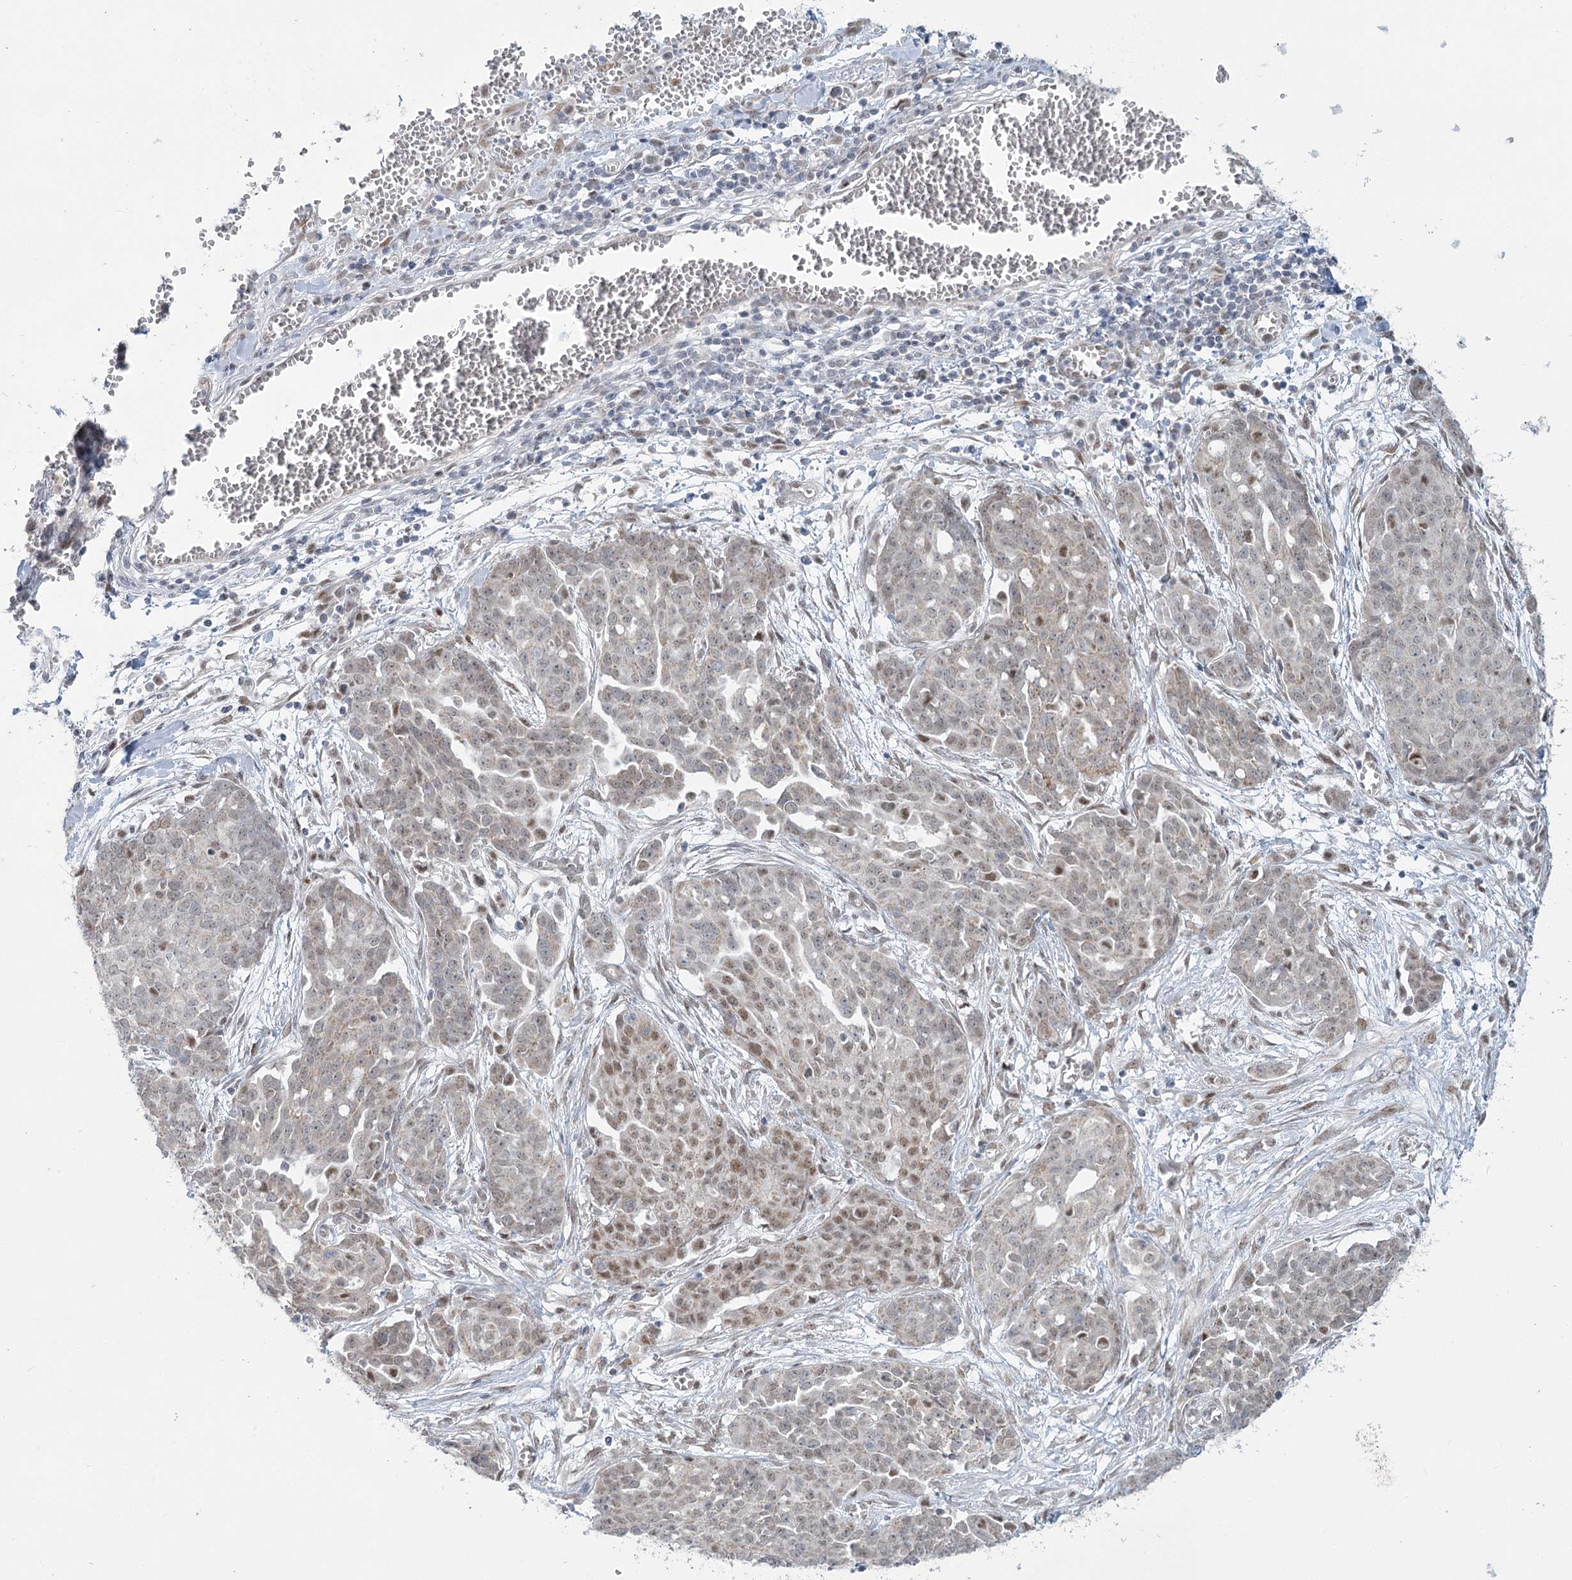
{"staining": {"intensity": "moderate", "quantity": "<25%", "location": "nuclear"}, "tissue": "ovarian cancer", "cell_type": "Tumor cells", "image_type": "cancer", "snomed": [{"axis": "morphology", "description": "Cystadenocarcinoma, serous, NOS"}, {"axis": "topography", "description": "Soft tissue"}, {"axis": "topography", "description": "Ovary"}], "caption": "High-magnification brightfield microscopy of serous cystadenocarcinoma (ovarian) stained with DAB (brown) and counterstained with hematoxylin (blue). tumor cells exhibit moderate nuclear positivity is present in approximately<25% of cells.", "gene": "MTG1", "patient": {"sex": "female", "age": 57}}